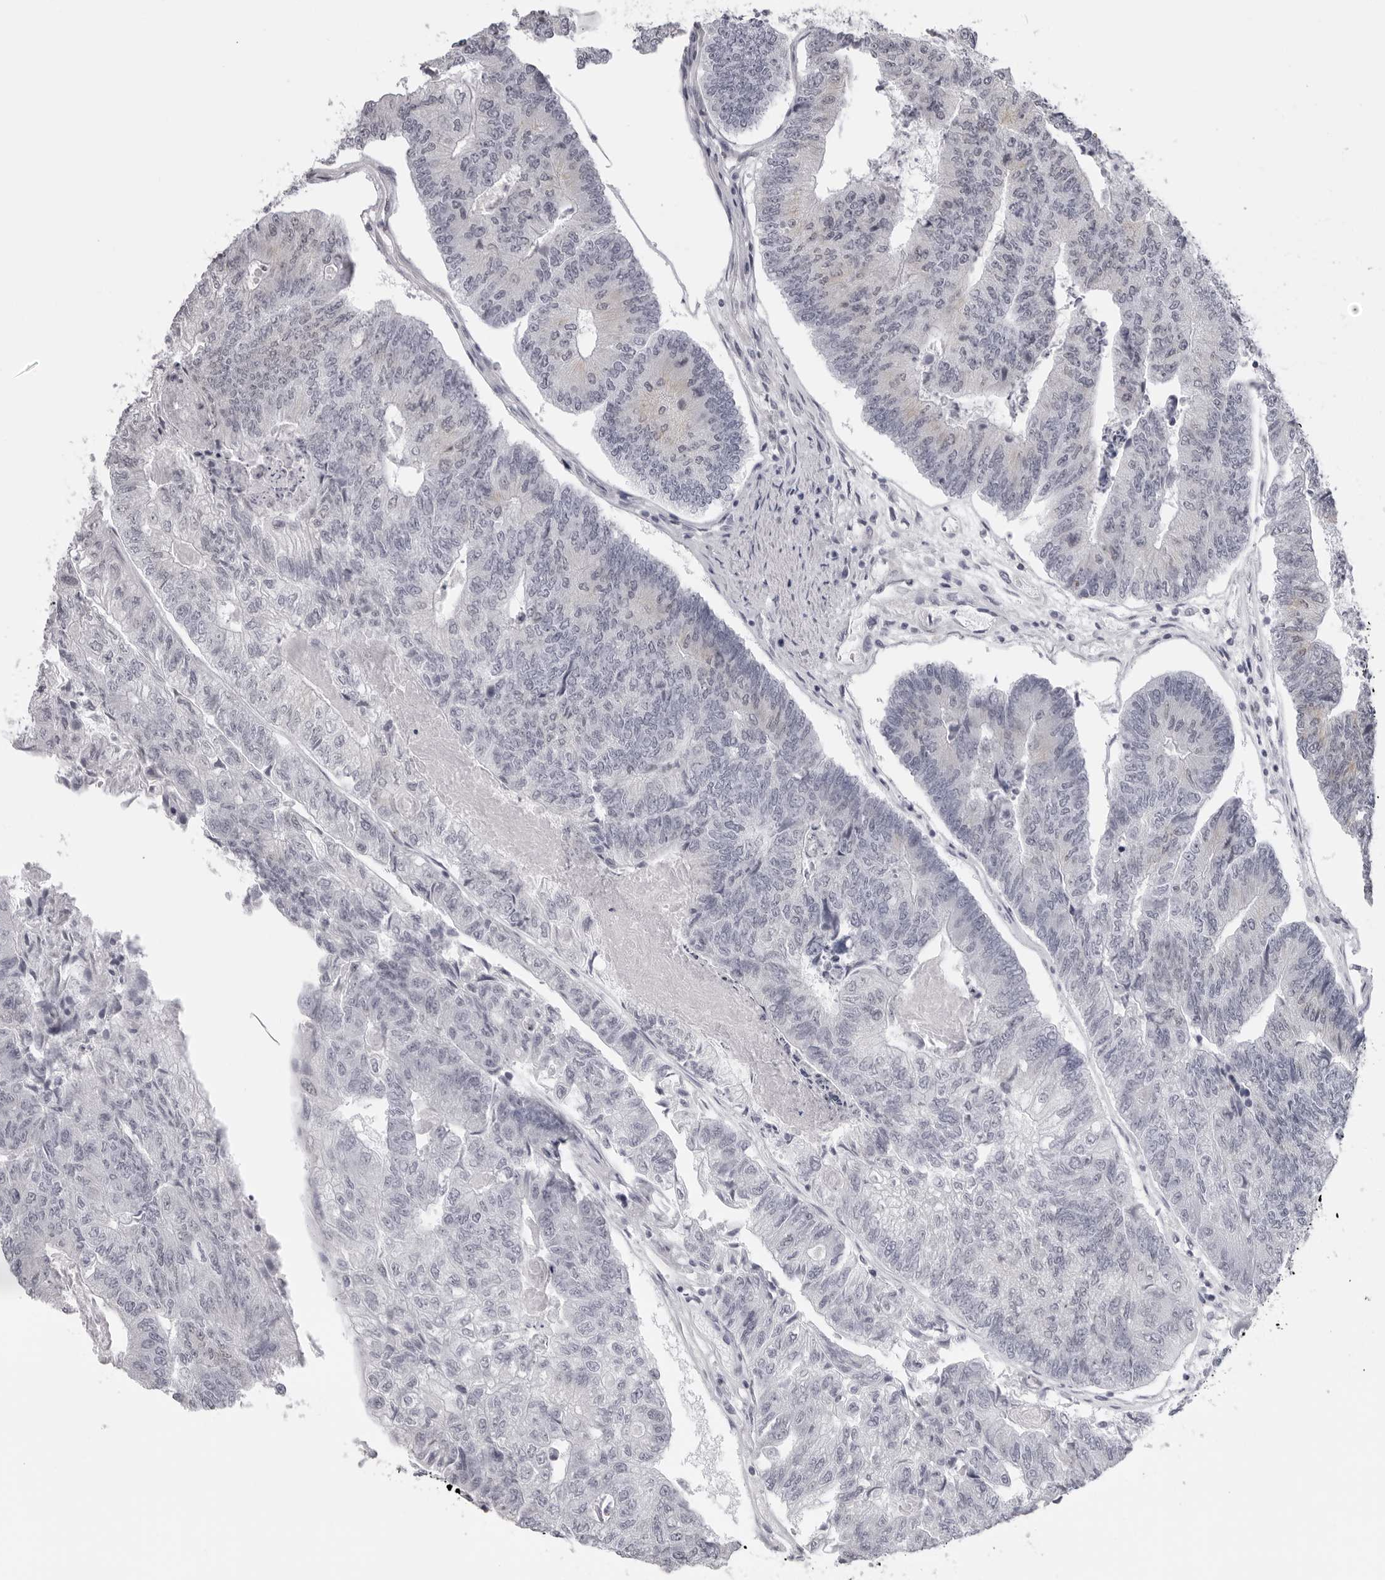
{"staining": {"intensity": "negative", "quantity": "none", "location": "none"}, "tissue": "colorectal cancer", "cell_type": "Tumor cells", "image_type": "cancer", "snomed": [{"axis": "morphology", "description": "Adenocarcinoma, NOS"}, {"axis": "topography", "description": "Colon"}], "caption": "The histopathology image reveals no significant staining in tumor cells of colorectal adenocarcinoma. The staining is performed using DAB brown chromogen with nuclei counter-stained in using hematoxylin.", "gene": "DNALI1", "patient": {"sex": "female", "age": 67}}